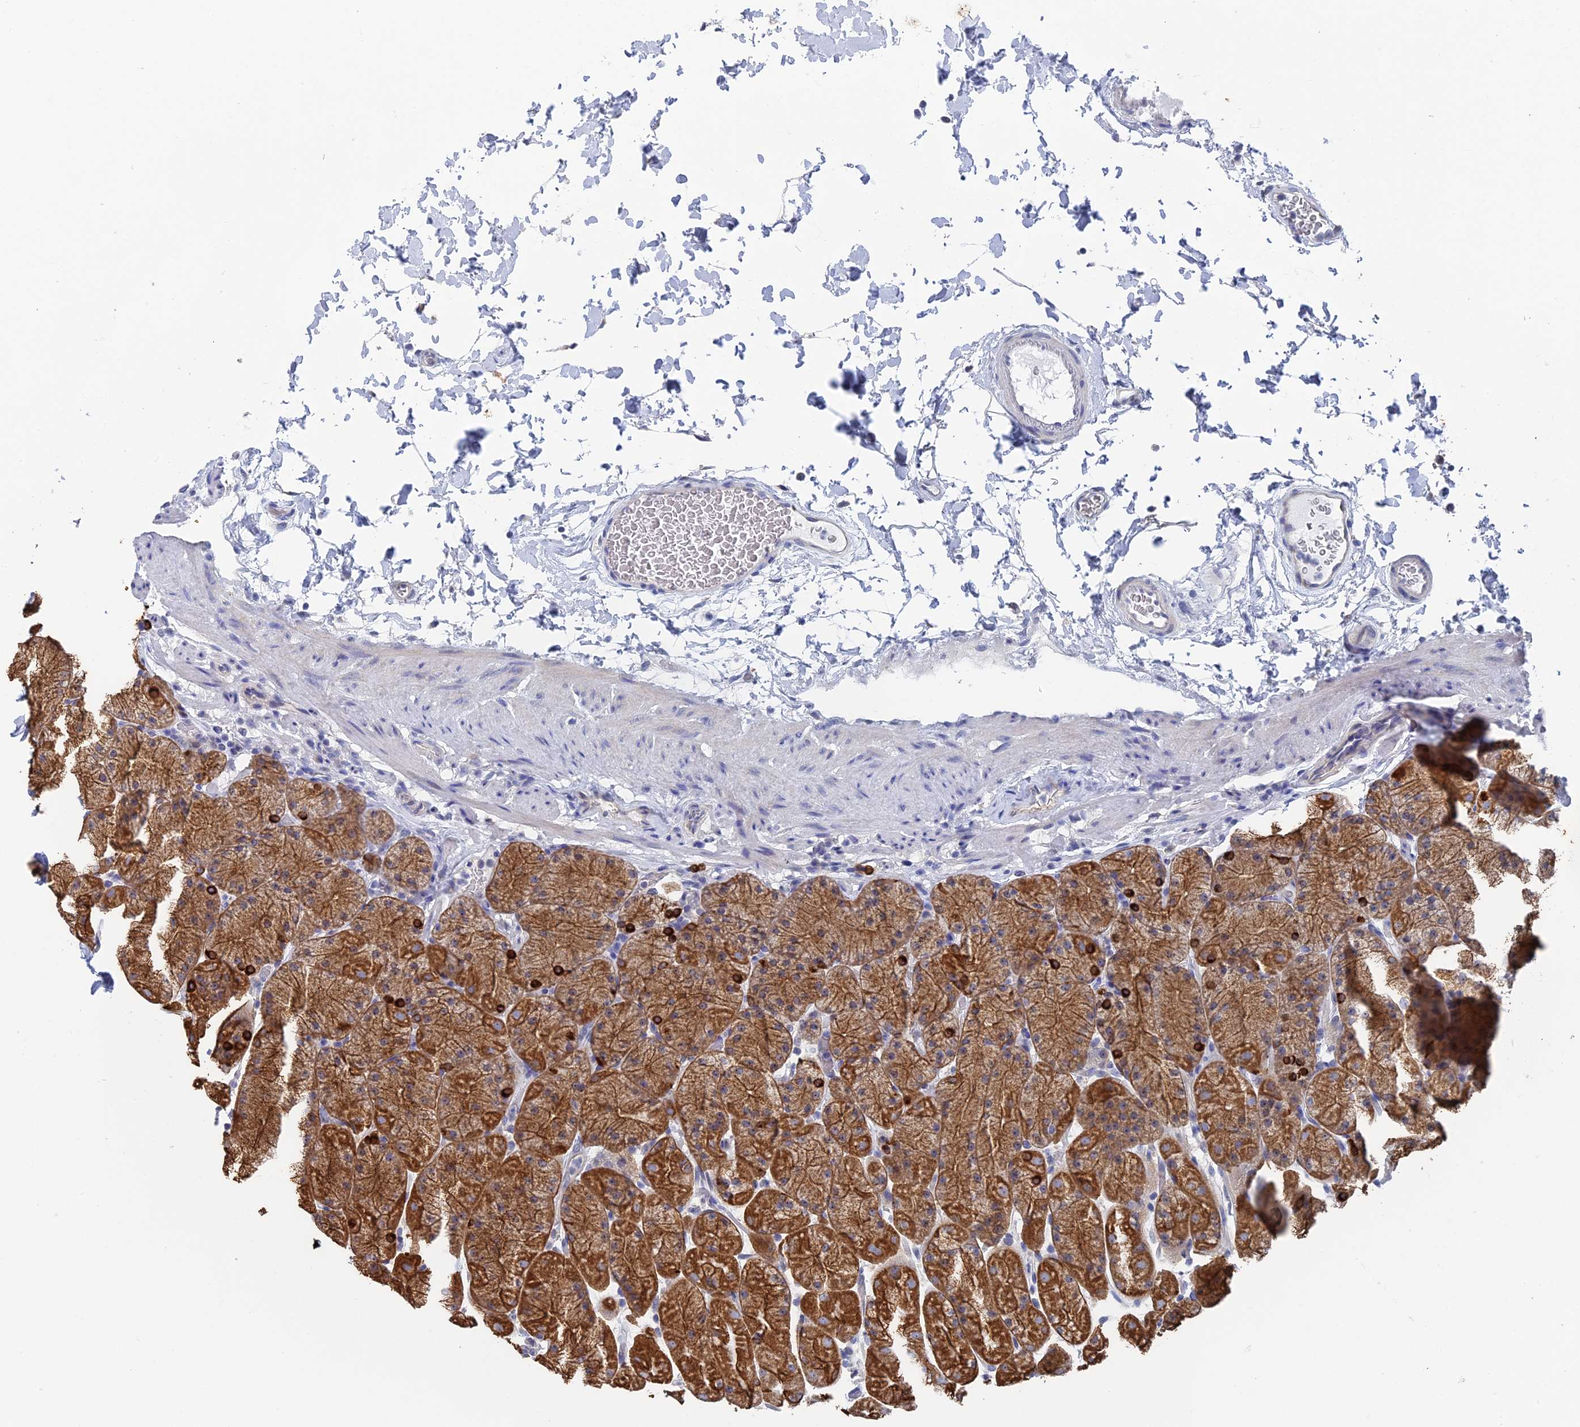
{"staining": {"intensity": "strong", "quantity": ">75%", "location": "cytoplasmic/membranous"}, "tissue": "stomach", "cell_type": "Glandular cells", "image_type": "normal", "snomed": [{"axis": "morphology", "description": "Normal tissue, NOS"}, {"axis": "topography", "description": "Stomach, upper"}, {"axis": "topography", "description": "Stomach, lower"}], "caption": "Approximately >75% of glandular cells in normal human stomach exhibit strong cytoplasmic/membranous protein staining as visualized by brown immunohistochemical staining.", "gene": "SRFBP1", "patient": {"sex": "male", "age": 67}}